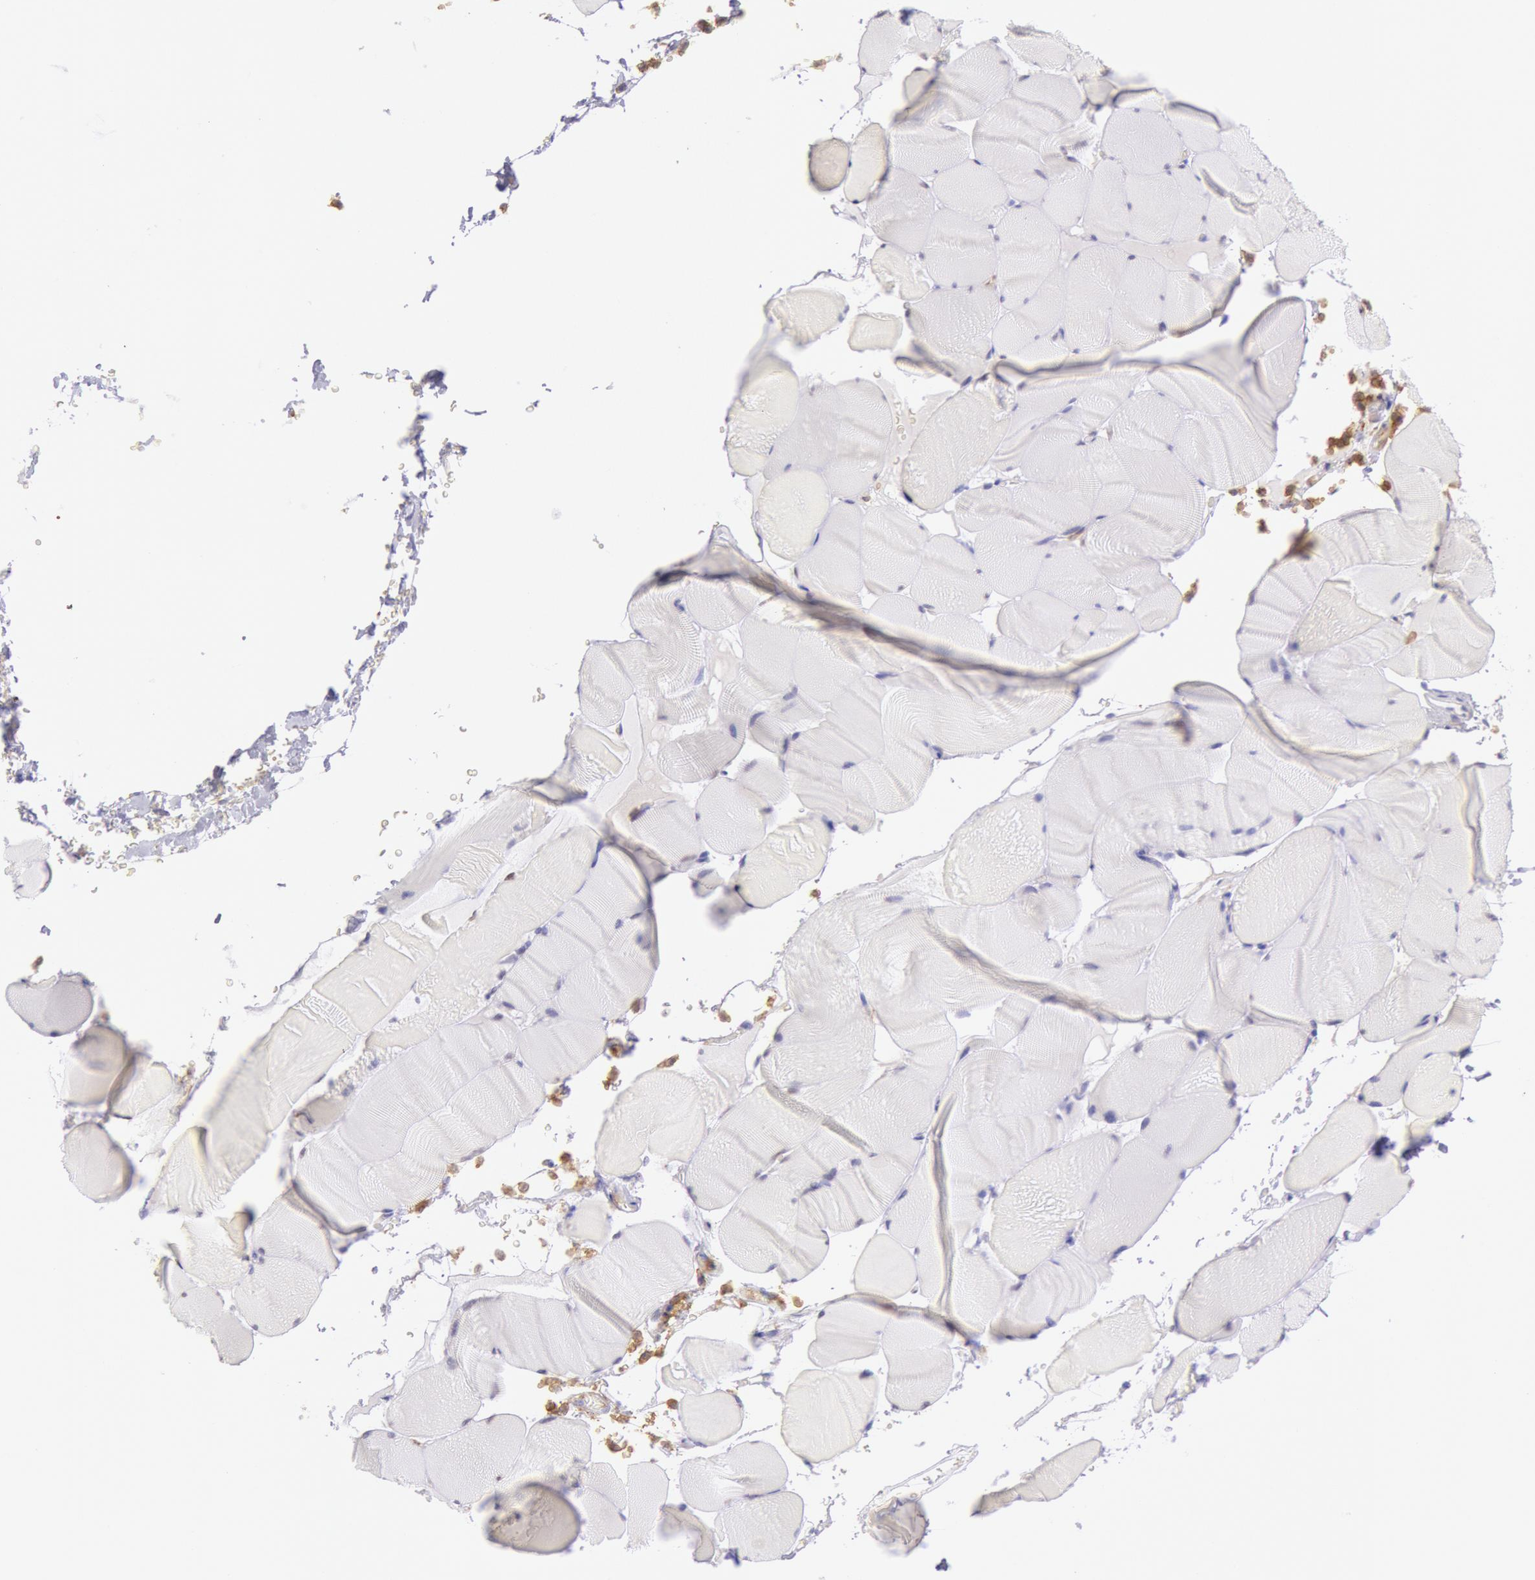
{"staining": {"intensity": "negative", "quantity": "none", "location": "none"}, "tissue": "skeletal muscle", "cell_type": "Myocytes", "image_type": "normal", "snomed": [{"axis": "morphology", "description": "Normal tissue, NOS"}, {"axis": "topography", "description": "Skeletal muscle"}], "caption": "Skeletal muscle stained for a protein using immunohistochemistry (IHC) demonstrates no expression myocytes.", "gene": "LYN", "patient": {"sex": "male", "age": 62}}